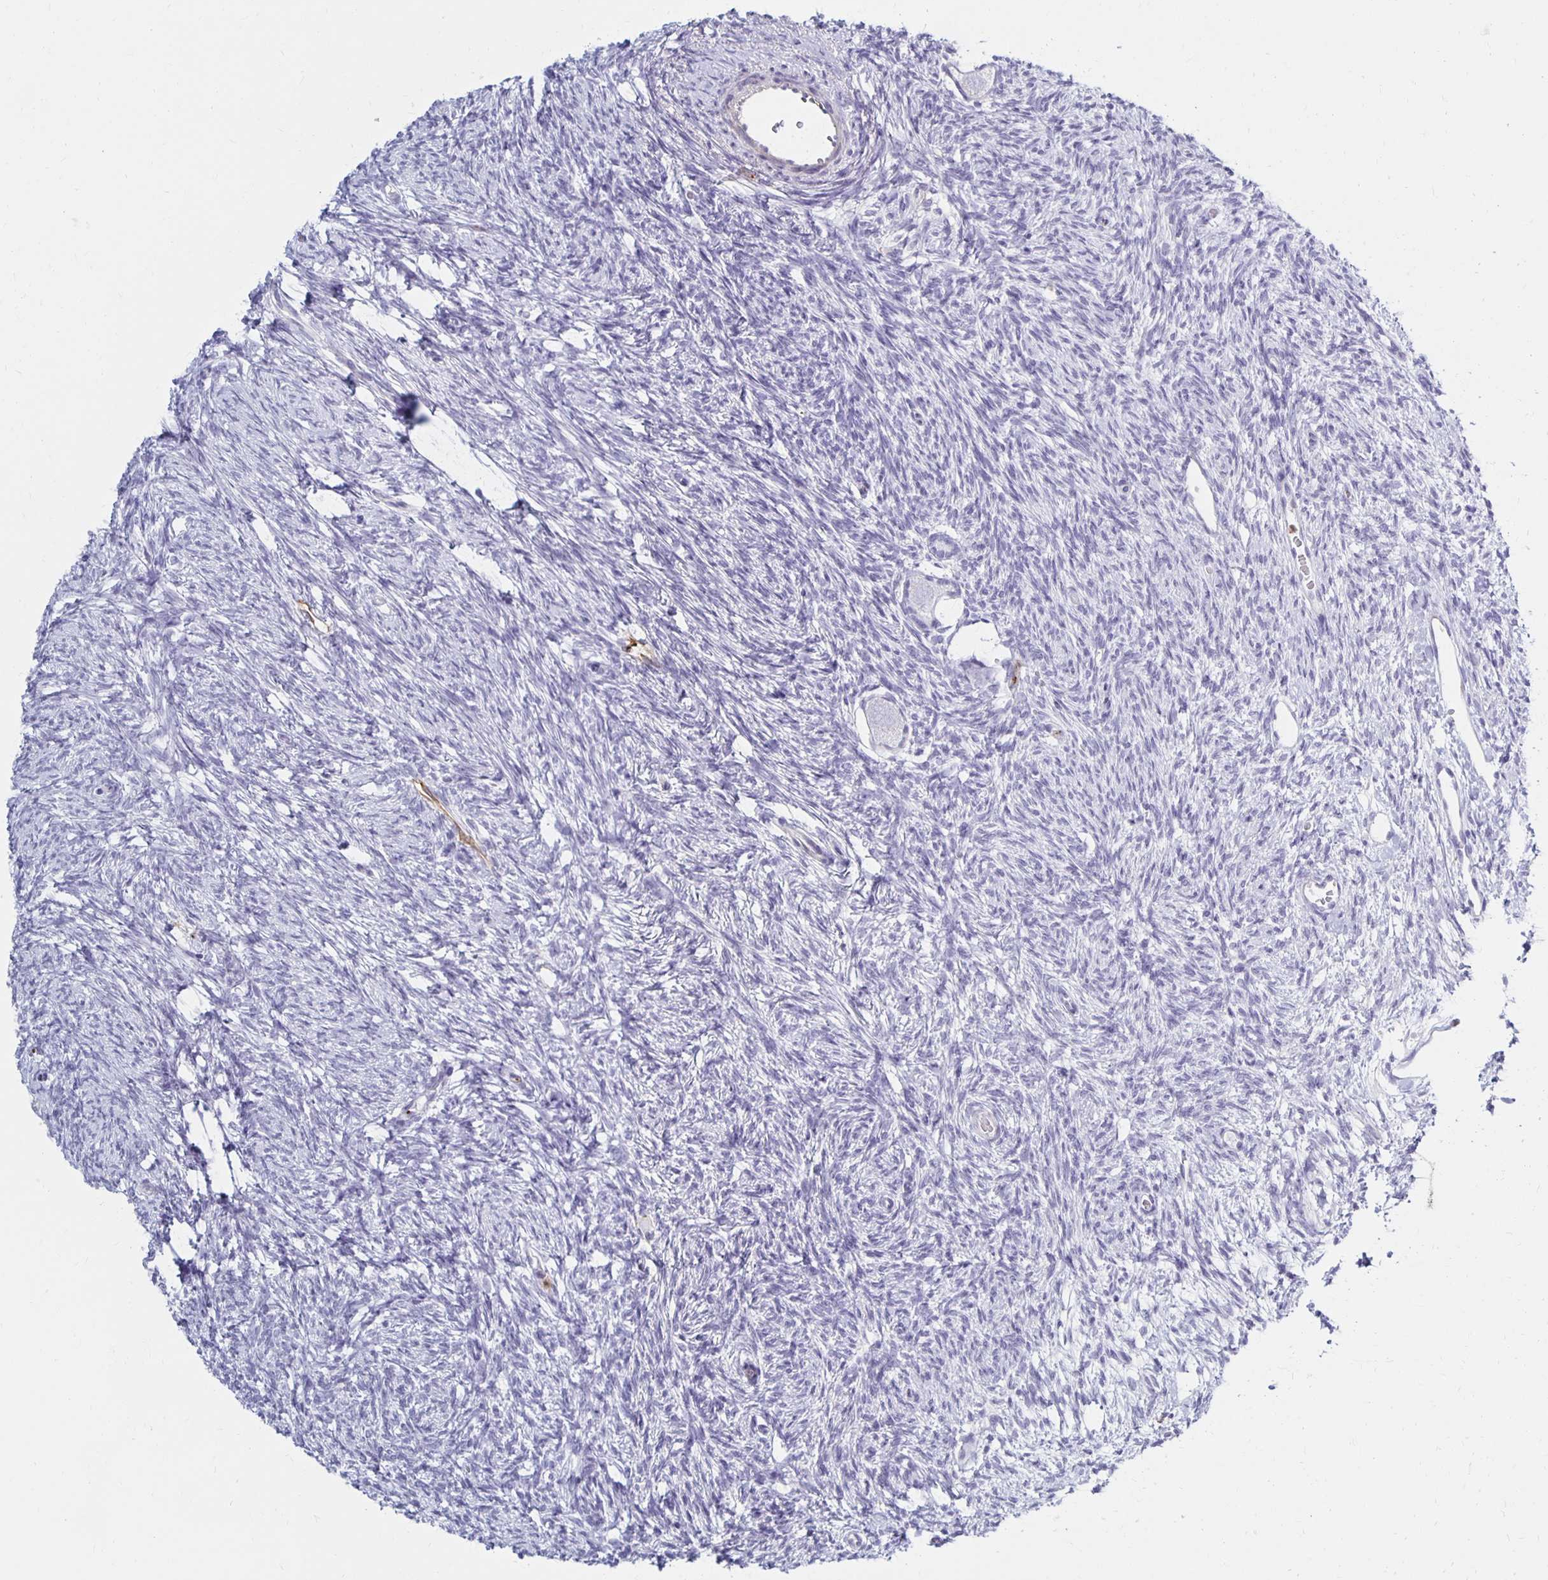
{"staining": {"intensity": "negative", "quantity": "none", "location": "none"}, "tissue": "ovary", "cell_type": "Follicle cells", "image_type": "normal", "snomed": [{"axis": "morphology", "description": "Normal tissue, NOS"}, {"axis": "topography", "description": "Ovary"}], "caption": "A histopathology image of human ovary is negative for staining in follicle cells. (DAB immunohistochemistry (IHC) with hematoxylin counter stain).", "gene": "CCL21", "patient": {"sex": "female", "age": 33}}